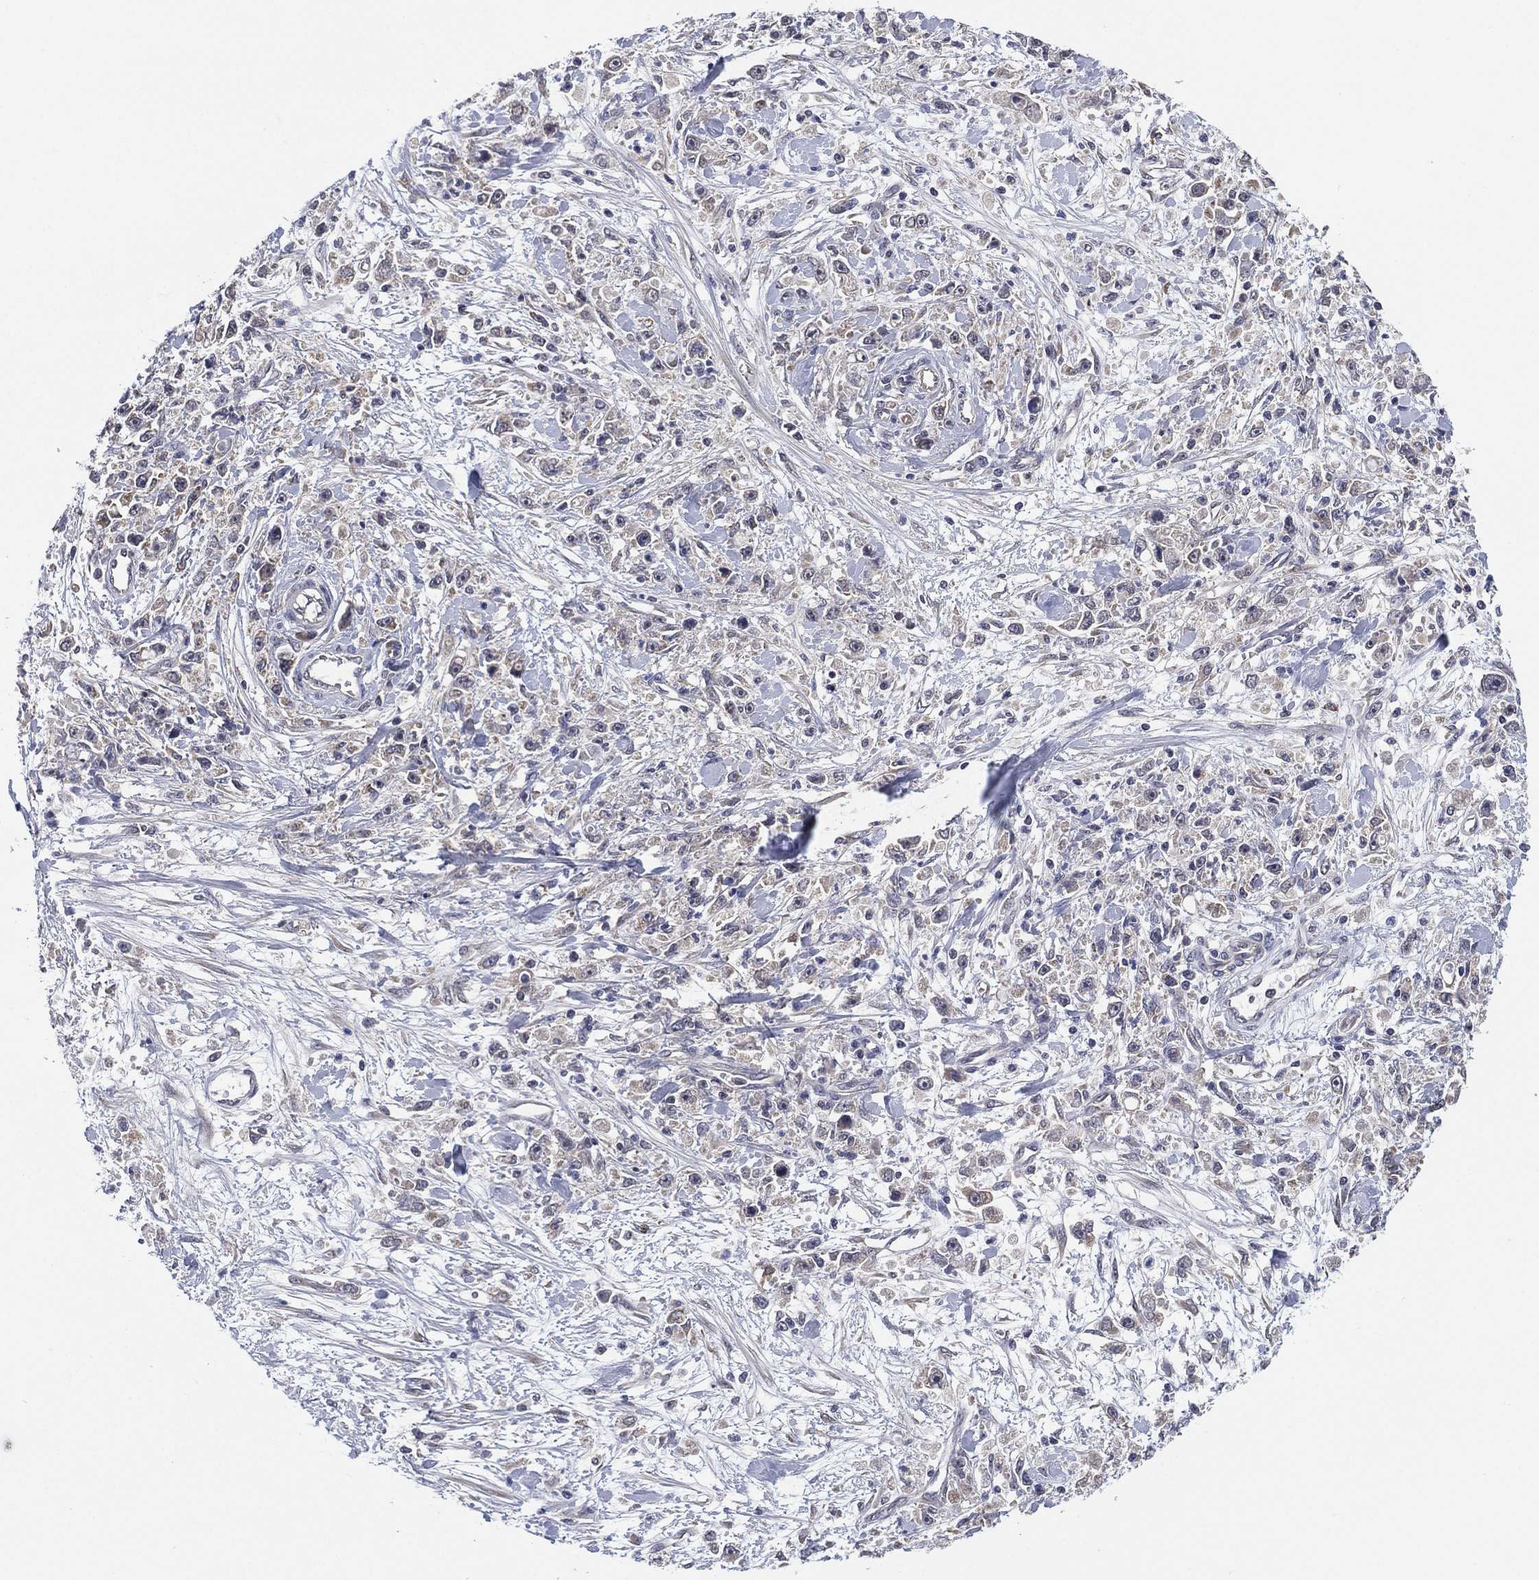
{"staining": {"intensity": "negative", "quantity": "none", "location": "none"}, "tissue": "stomach cancer", "cell_type": "Tumor cells", "image_type": "cancer", "snomed": [{"axis": "morphology", "description": "Adenocarcinoma, NOS"}, {"axis": "topography", "description": "Stomach"}], "caption": "High magnification brightfield microscopy of stomach cancer (adenocarcinoma) stained with DAB (brown) and counterstained with hematoxylin (blue): tumor cells show no significant positivity.", "gene": "SELENOO", "patient": {"sex": "female", "age": 59}}